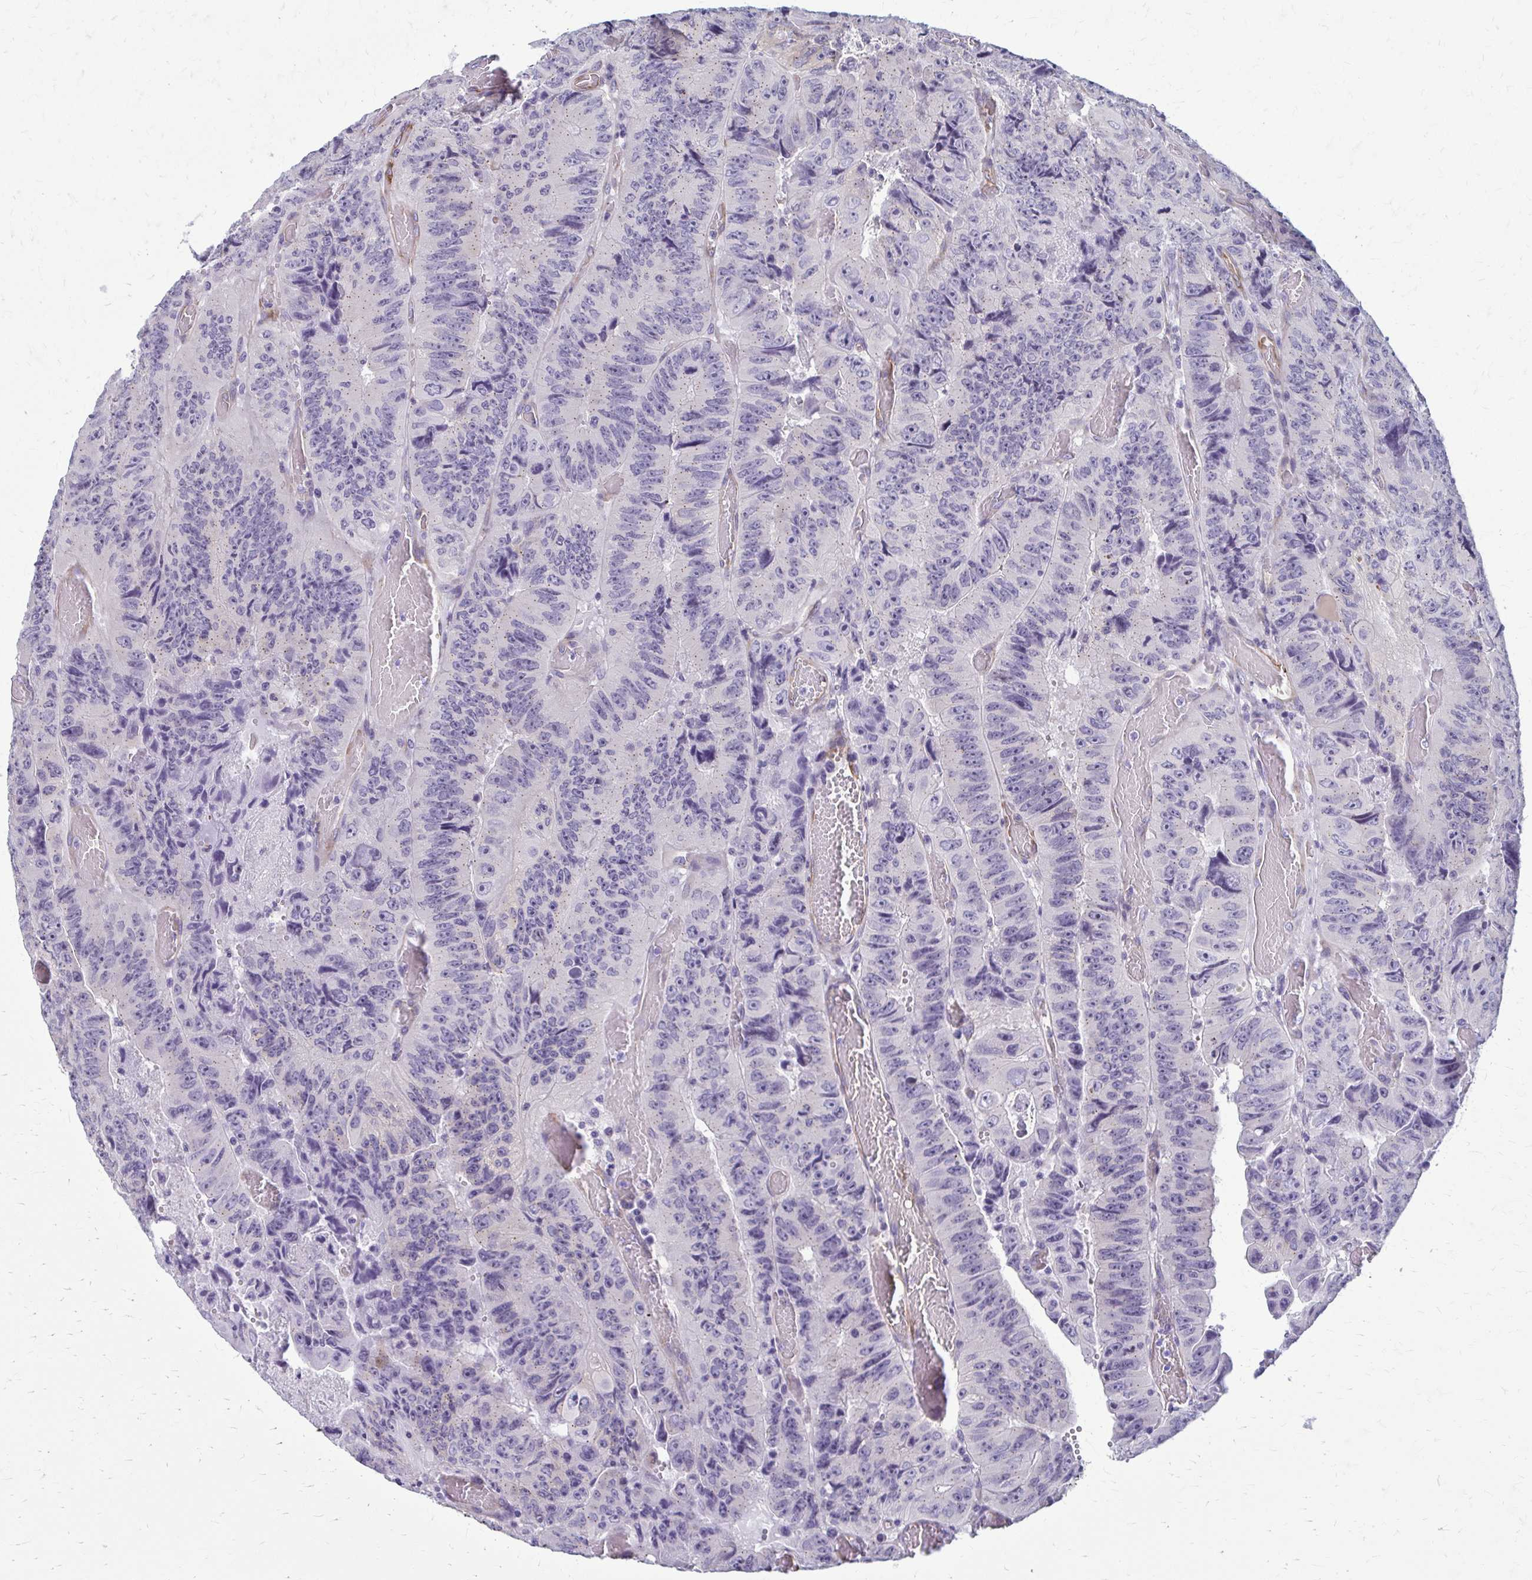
{"staining": {"intensity": "negative", "quantity": "none", "location": "none"}, "tissue": "colorectal cancer", "cell_type": "Tumor cells", "image_type": "cancer", "snomed": [{"axis": "morphology", "description": "Adenocarcinoma, NOS"}, {"axis": "topography", "description": "Colon"}], "caption": "This is a photomicrograph of IHC staining of colorectal cancer (adenocarcinoma), which shows no positivity in tumor cells.", "gene": "DEPP1", "patient": {"sex": "female", "age": 84}}